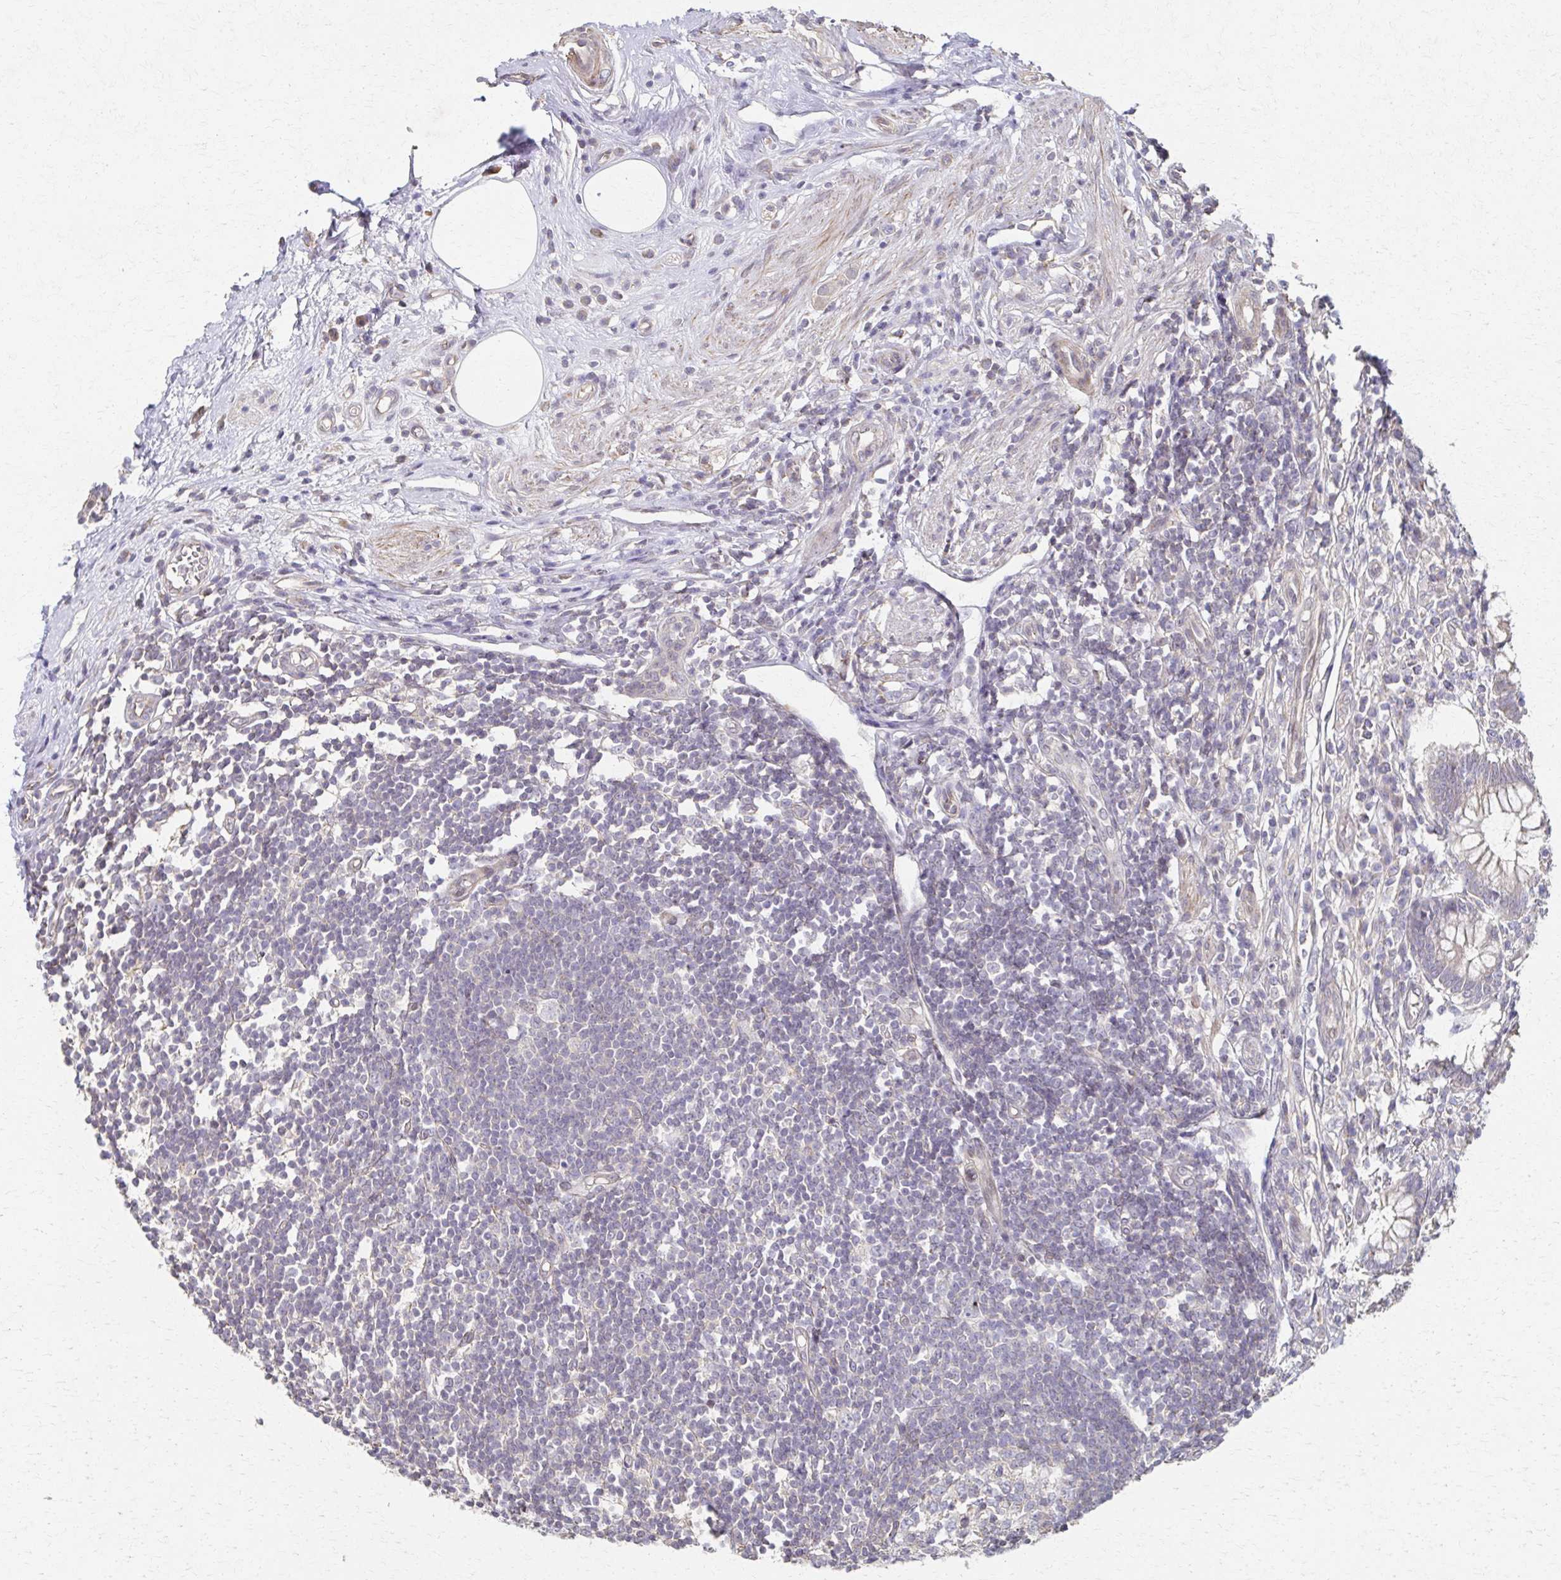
{"staining": {"intensity": "moderate", "quantity": "25%-75%", "location": "cytoplasmic/membranous"}, "tissue": "appendix", "cell_type": "Glandular cells", "image_type": "normal", "snomed": [{"axis": "morphology", "description": "Normal tissue, NOS"}, {"axis": "topography", "description": "Appendix"}], "caption": "The image shows immunohistochemical staining of unremarkable appendix. There is moderate cytoplasmic/membranous positivity is present in about 25%-75% of glandular cells. (DAB IHC with brightfield microscopy, high magnification).", "gene": "EOLA1", "patient": {"sex": "female", "age": 56}}